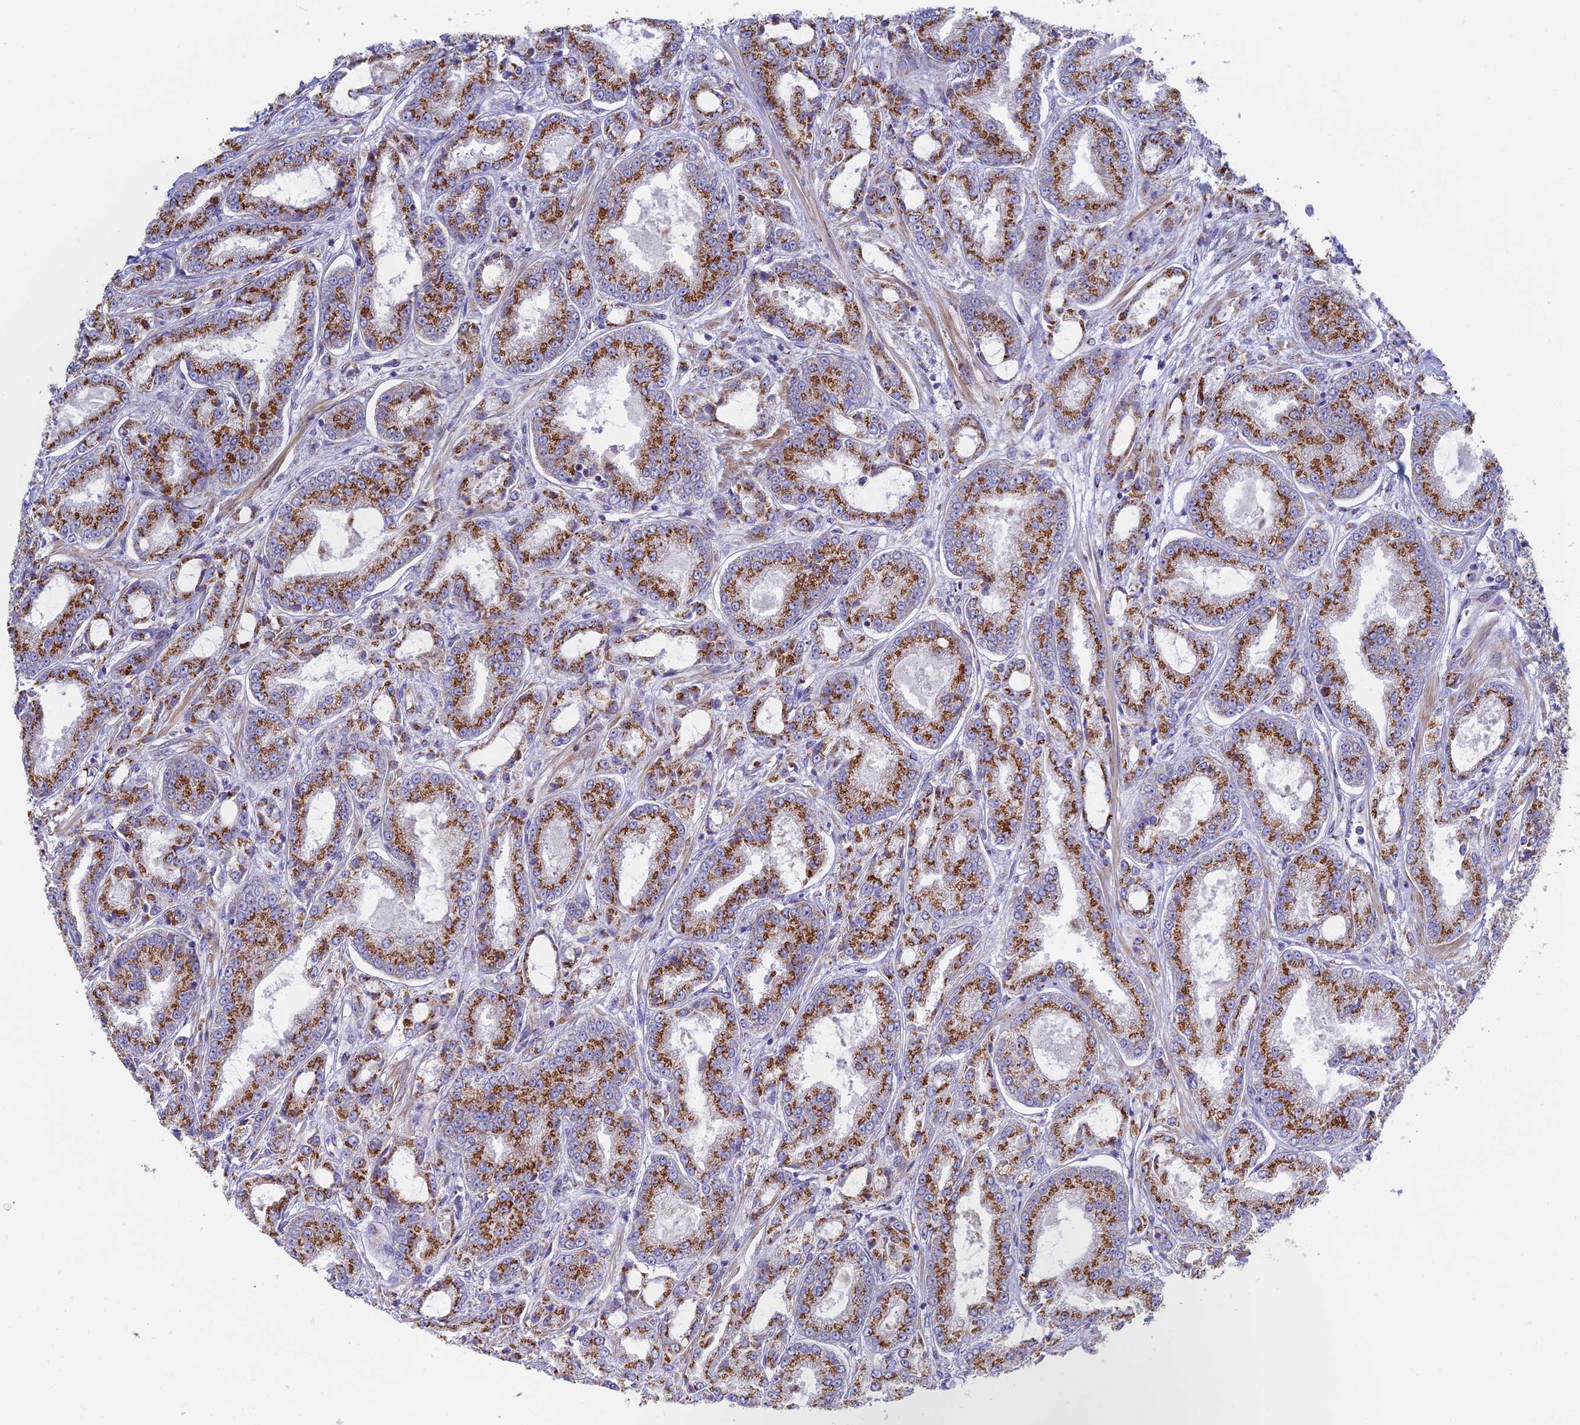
{"staining": {"intensity": "strong", "quantity": ">75%", "location": "cytoplasmic/membranous"}, "tissue": "prostate cancer", "cell_type": "Tumor cells", "image_type": "cancer", "snomed": [{"axis": "morphology", "description": "Adenocarcinoma, High grade"}, {"axis": "topography", "description": "Prostate"}], "caption": "Immunohistochemical staining of high-grade adenocarcinoma (prostate) demonstrates high levels of strong cytoplasmic/membranous expression in about >75% of tumor cells.", "gene": "HS2ST1", "patient": {"sex": "male", "age": 71}}